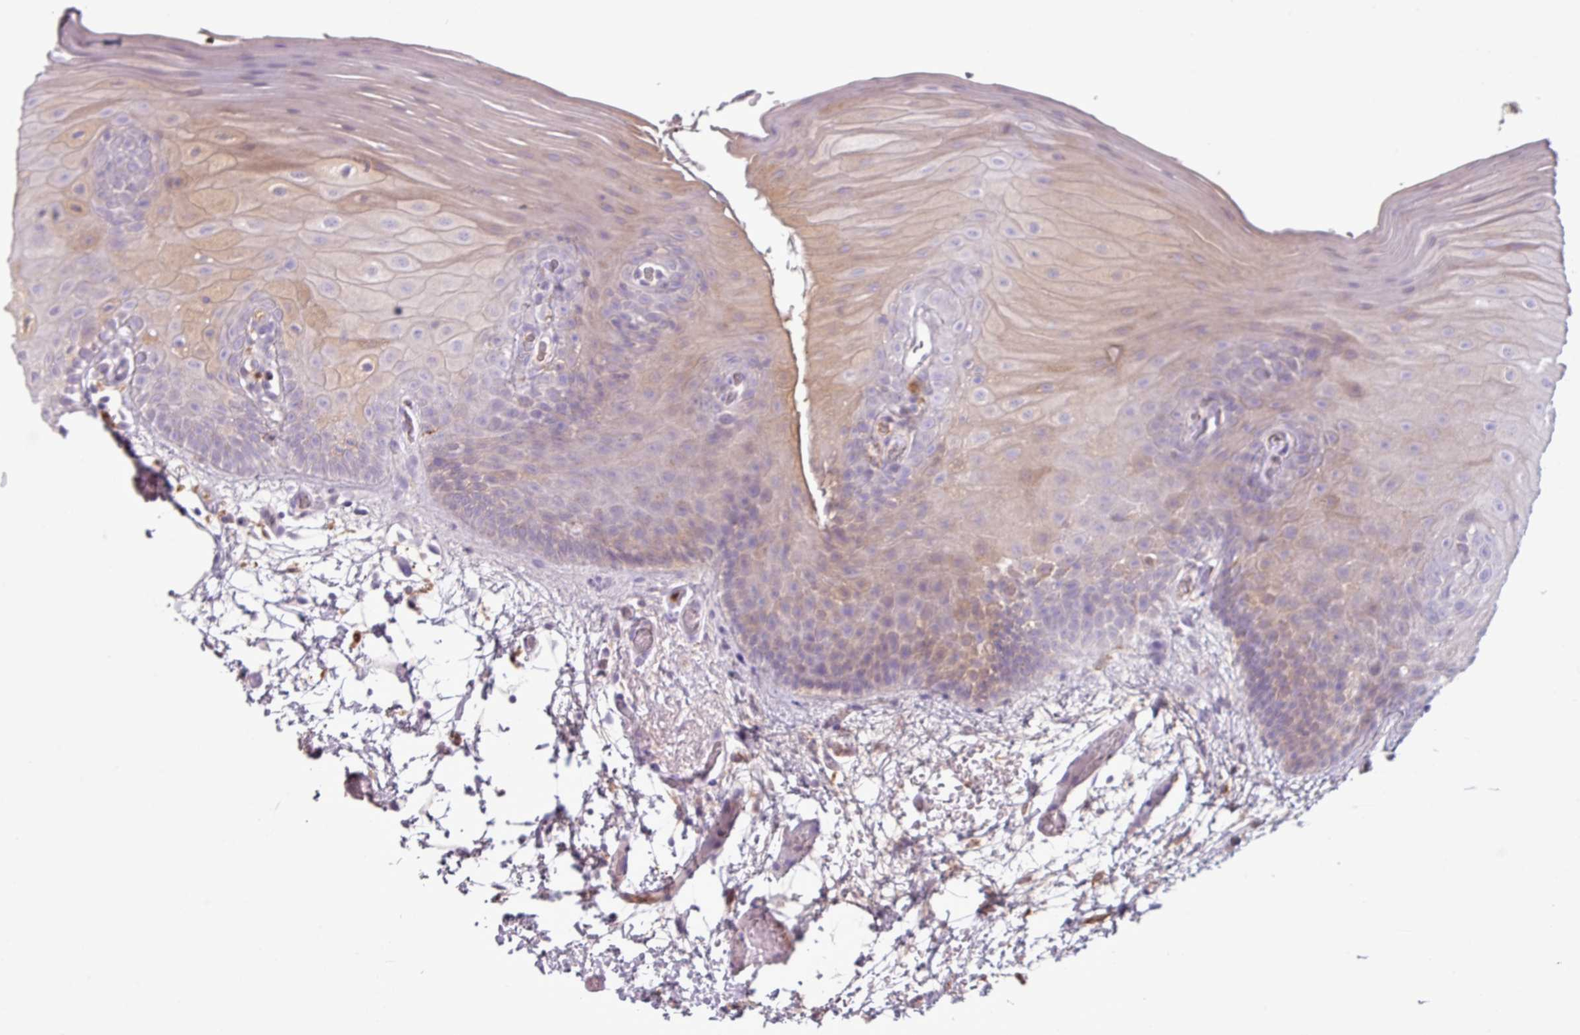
{"staining": {"intensity": "weak", "quantity": "25%-75%", "location": "cytoplasmic/membranous"}, "tissue": "oral mucosa", "cell_type": "Squamous epithelial cells", "image_type": "normal", "snomed": [{"axis": "morphology", "description": "Normal tissue, NOS"}, {"axis": "morphology", "description": "Squamous cell carcinoma, NOS"}, {"axis": "topography", "description": "Oral tissue"}, {"axis": "topography", "description": "Tounge, NOS"}, {"axis": "topography", "description": "Head-Neck"}], "caption": "Unremarkable oral mucosa shows weak cytoplasmic/membranous expression in about 25%-75% of squamous epithelial cells (DAB (3,3'-diaminobenzidine) = brown stain, brightfield microscopy at high magnification)..", "gene": "C4A", "patient": {"sex": "male", "age": 76}}